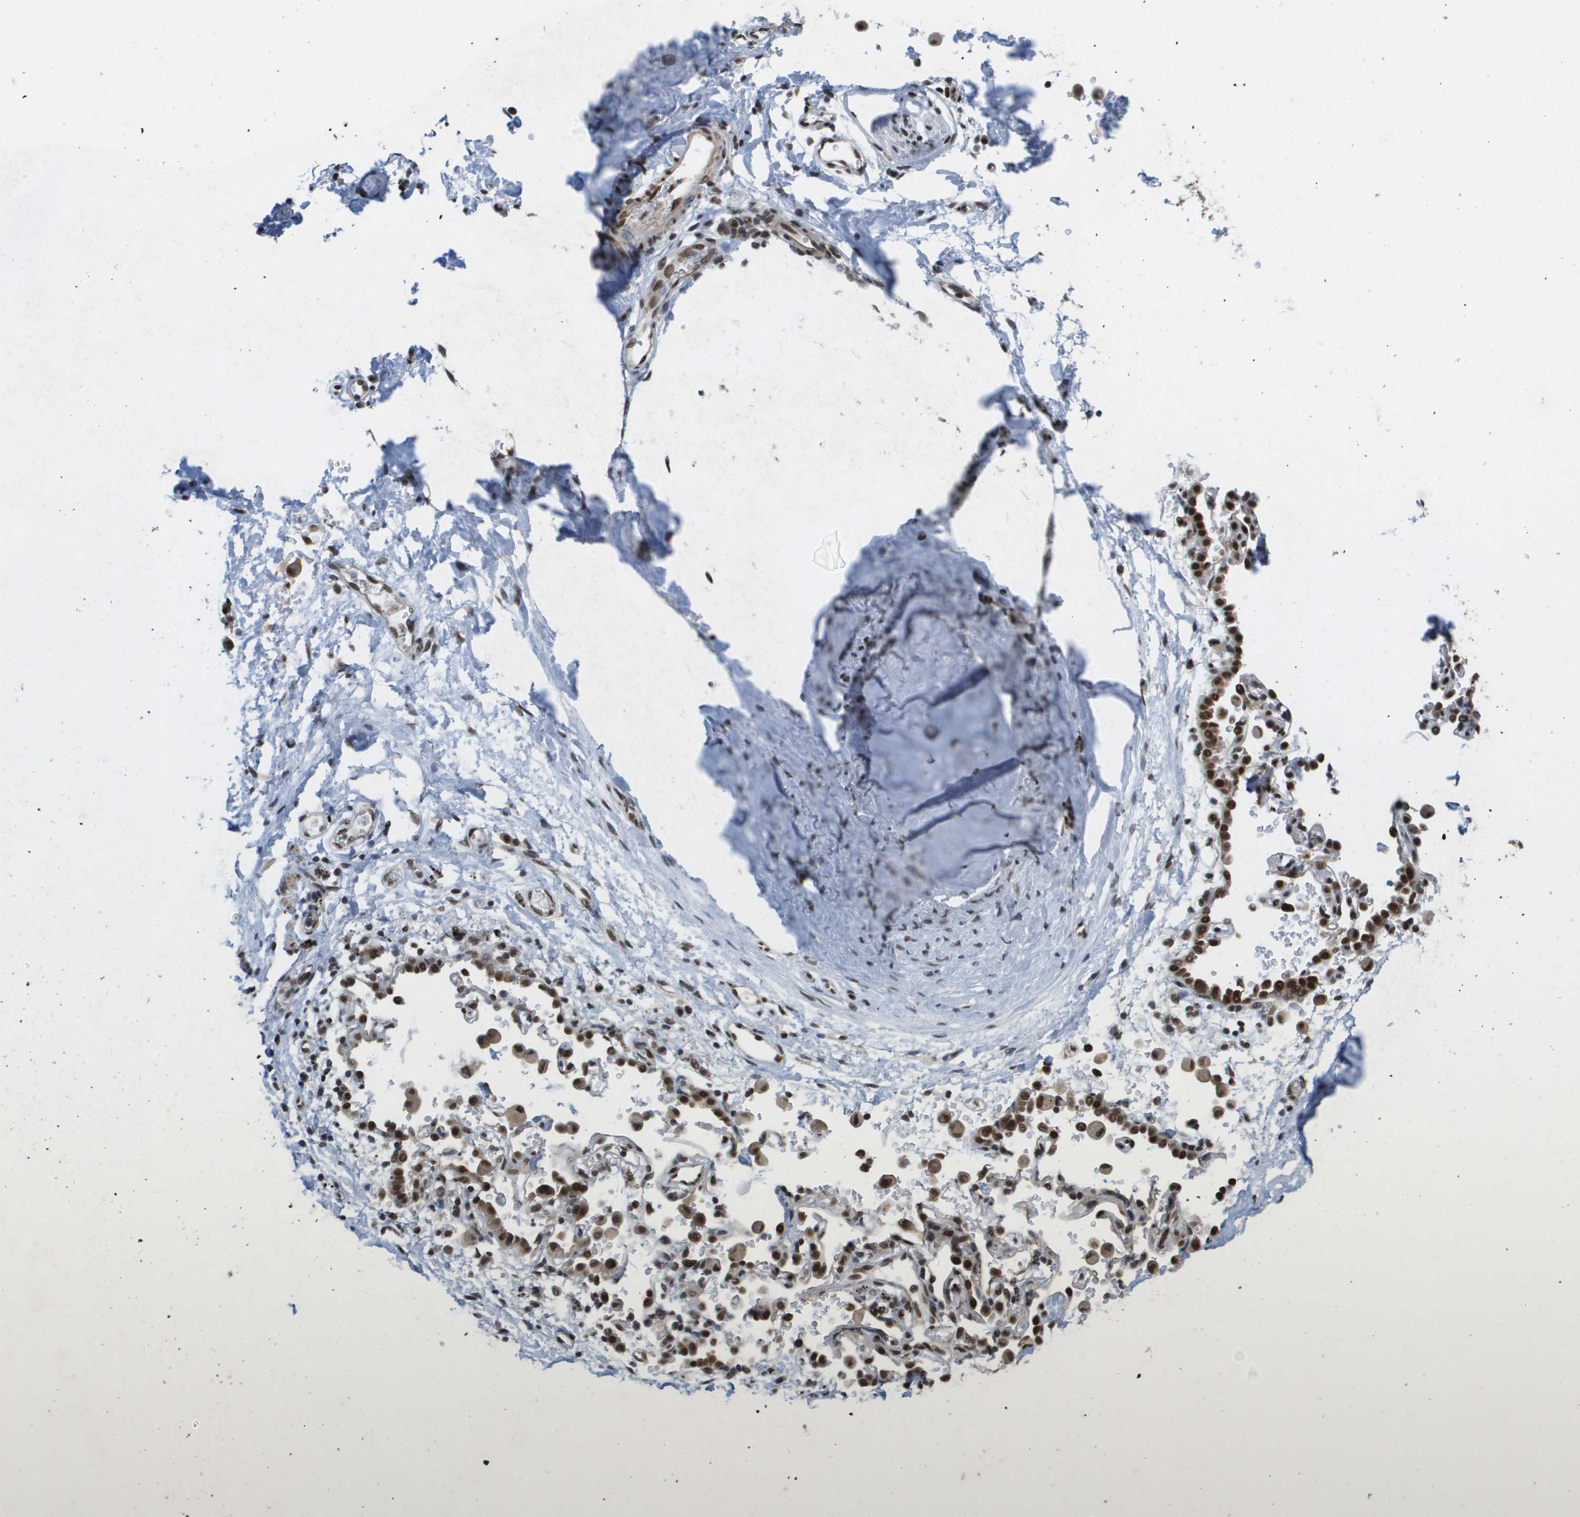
{"staining": {"intensity": "strong", "quantity": ">75%", "location": "nuclear"}, "tissue": "adipose tissue", "cell_type": "Adipocytes", "image_type": "normal", "snomed": [{"axis": "morphology", "description": "Normal tissue, NOS"}, {"axis": "topography", "description": "Cartilage tissue"}, {"axis": "topography", "description": "Bronchus"}], "caption": "Adipose tissue stained with immunohistochemistry reveals strong nuclear positivity in approximately >75% of adipocytes. The protein is stained brown, and the nuclei are stained in blue (DAB (3,3'-diaminobenzidine) IHC with brightfield microscopy, high magnification).", "gene": "CDT1", "patient": {"sex": "female", "age": 53}}